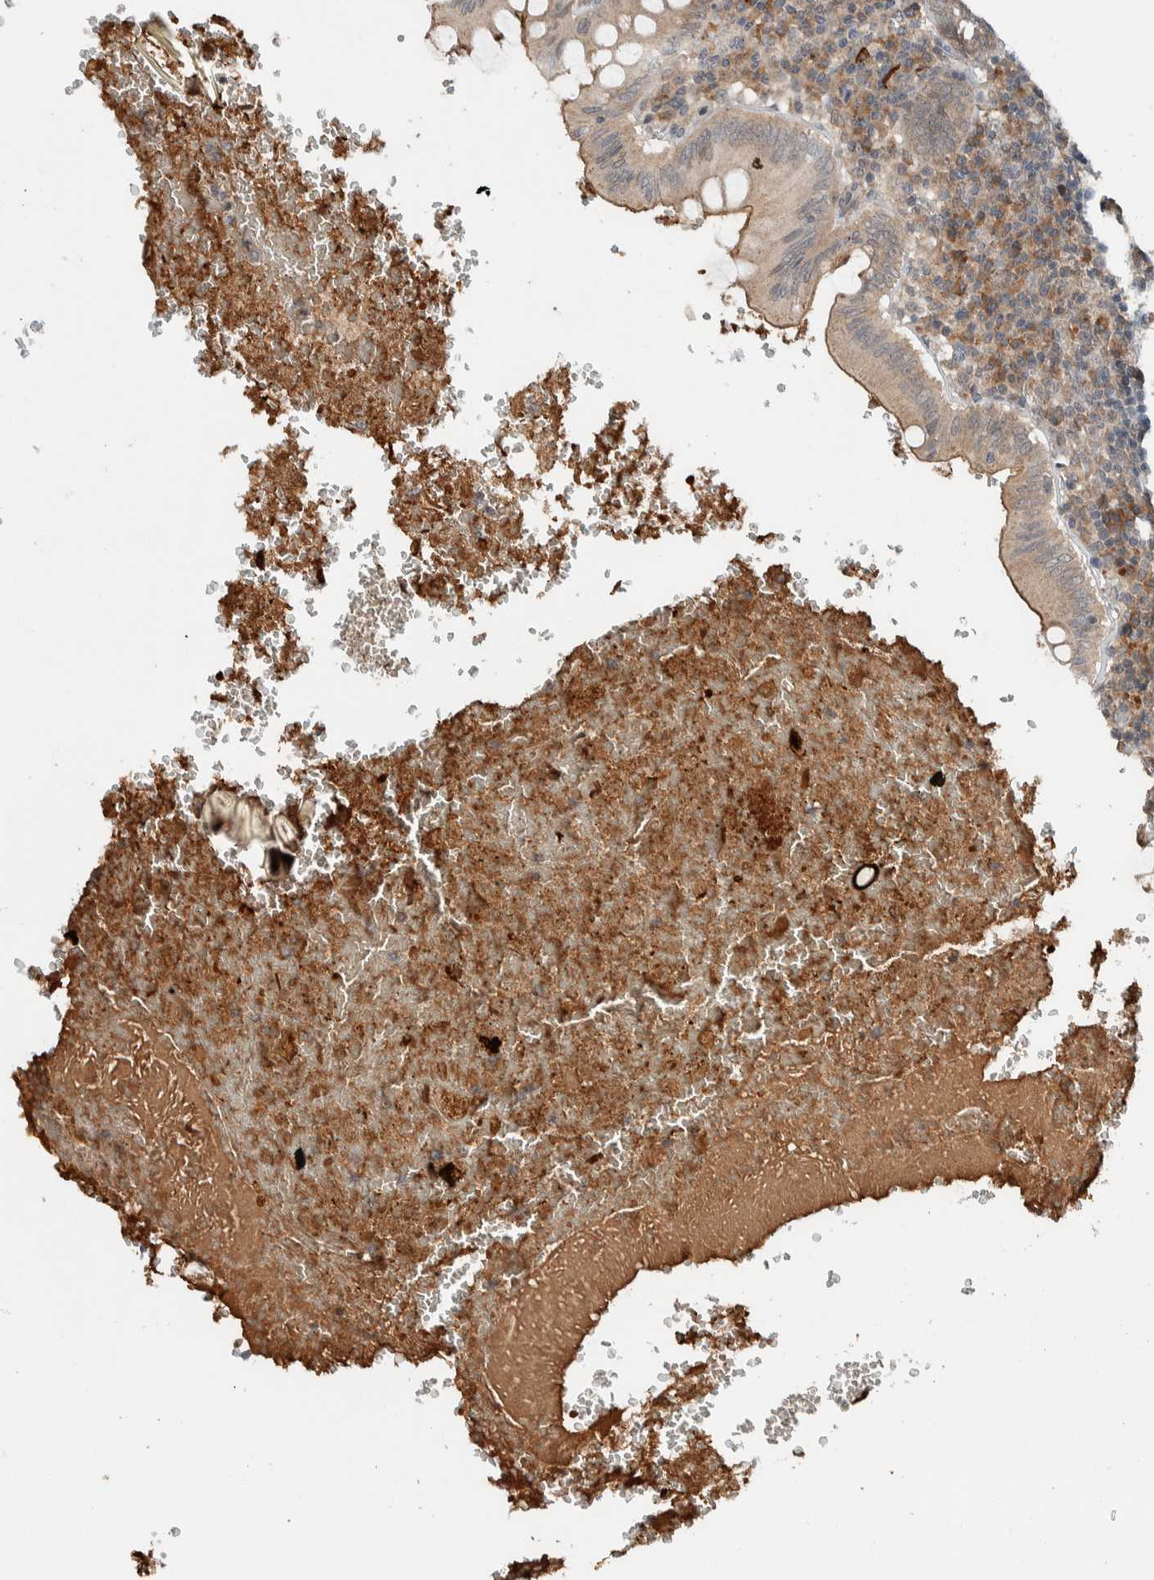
{"staining": {"intensity": "moderate", "quantity": ">75%", "location": "cytoplasmic/membranous"}, "tissue": "appendix", "cell_type": "Glandular cells", "image_type": "normal", "snomed": [{"axis": "morphology", "description": "Normal tissue, NOS"}, {"axis": "topography", "description": "Appendix"}], "caption": "A photomicrograph of appendix stained for a protein demonstrates moderate cytoplasmic/membranous brown staining in glandular cells. (brown staining indicates protein expression, while blue staining denotes nuclei).", "gene": "ARMC7", "patient": {"sex": "male", "age": 8}}